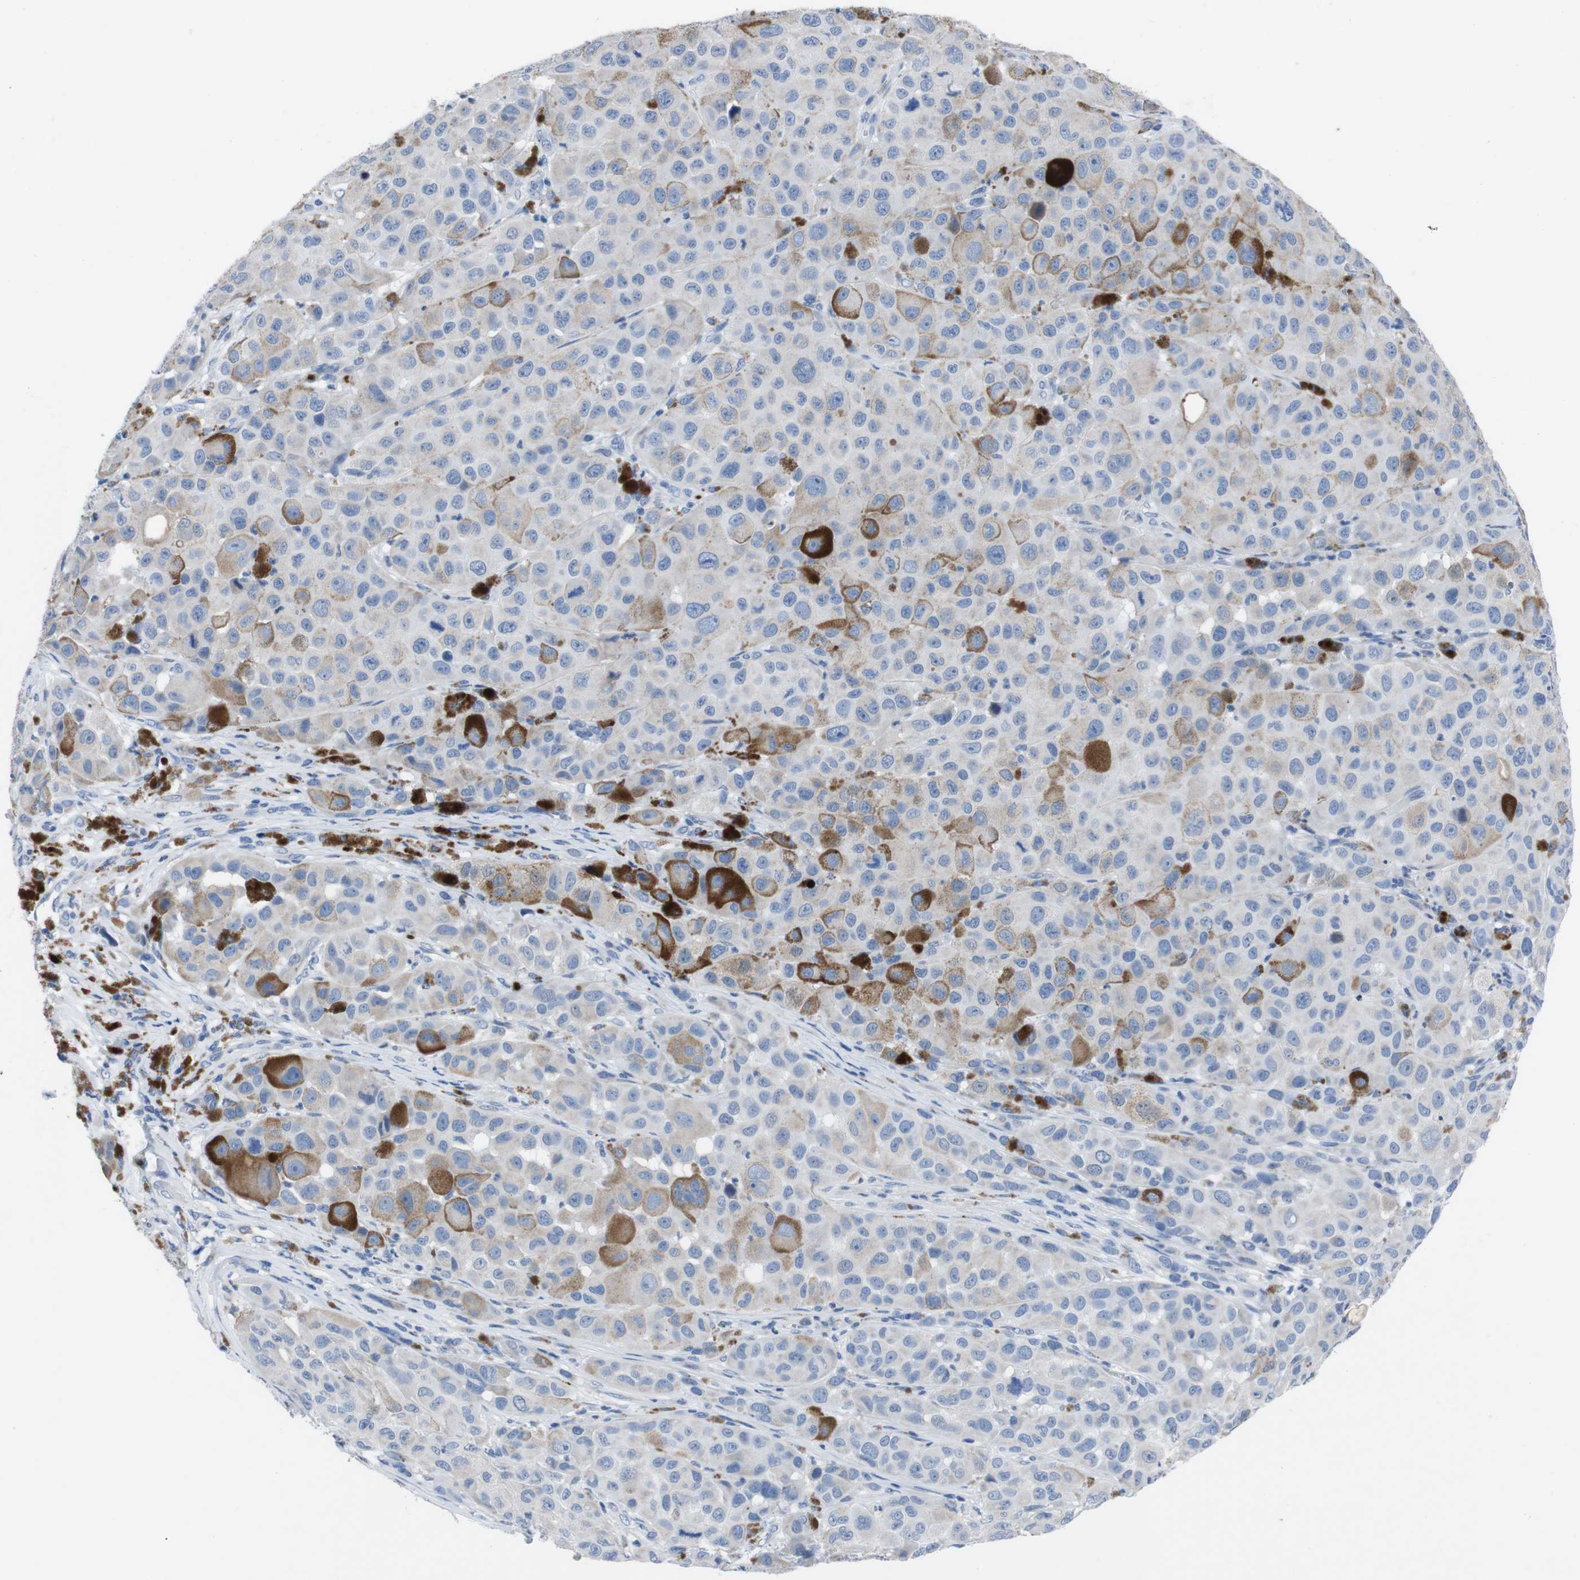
{"staining": {"intensity": "weak", "quantity": "<25%", "location": "cytoplasmic/membranous"}, "tissue": "melanoma", "cell_type": "Tumor cells", "image_type": "cancer", "snomed": [{"axis": "morphology", "description": "Malignant melanoma, NOS"}, {"axis": "topography", "description": "Skin"}], "caption": "This image is of melanoma stained with immunohistochemistry (IHC) to label a protein in brown with the nuclei are counter-stained blue. There is no positivity in tumor cells.", "gene": "GJB2", "patient": {"sex": "male", "age": 96}}